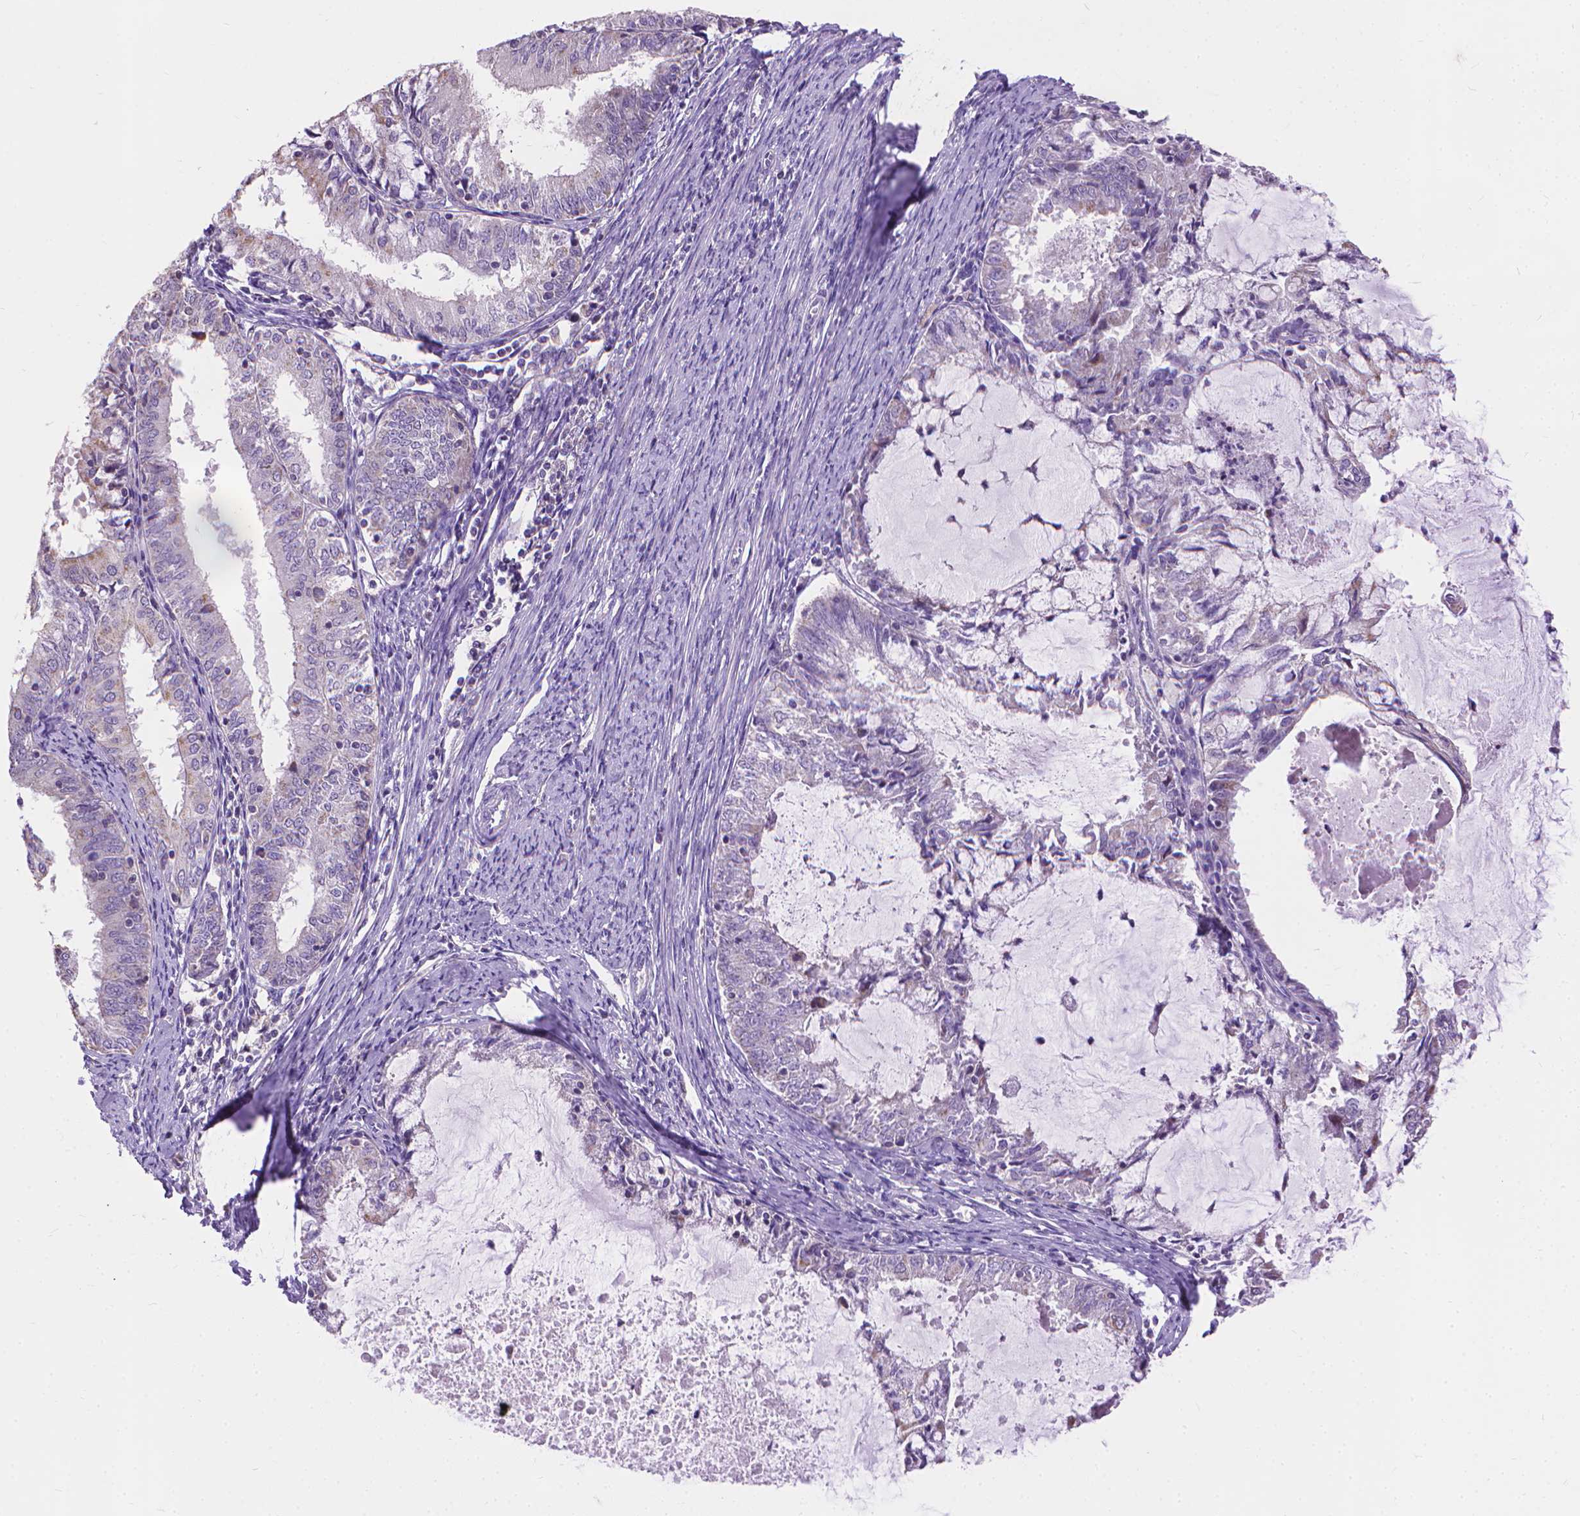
{"staining": {"intensity": "negative", "quantity": "none", "location": "none"}, "tissue": "endometrial cancer", "cell_type": "Tumor cells", "image_type": "cancer", "snomed": [{"axis": "morphology", "description": "Adenocarcinoma, NOS"}, {"axis": "topography", "description": "Endometrium"}], "caption": "This is an immunohistochemistry histopathology image of human adenocarcinoma (endometrial). There is no expression in tumor cells.", "gene": "SYN1", "patient": {"sex": "female", "age": 57}}